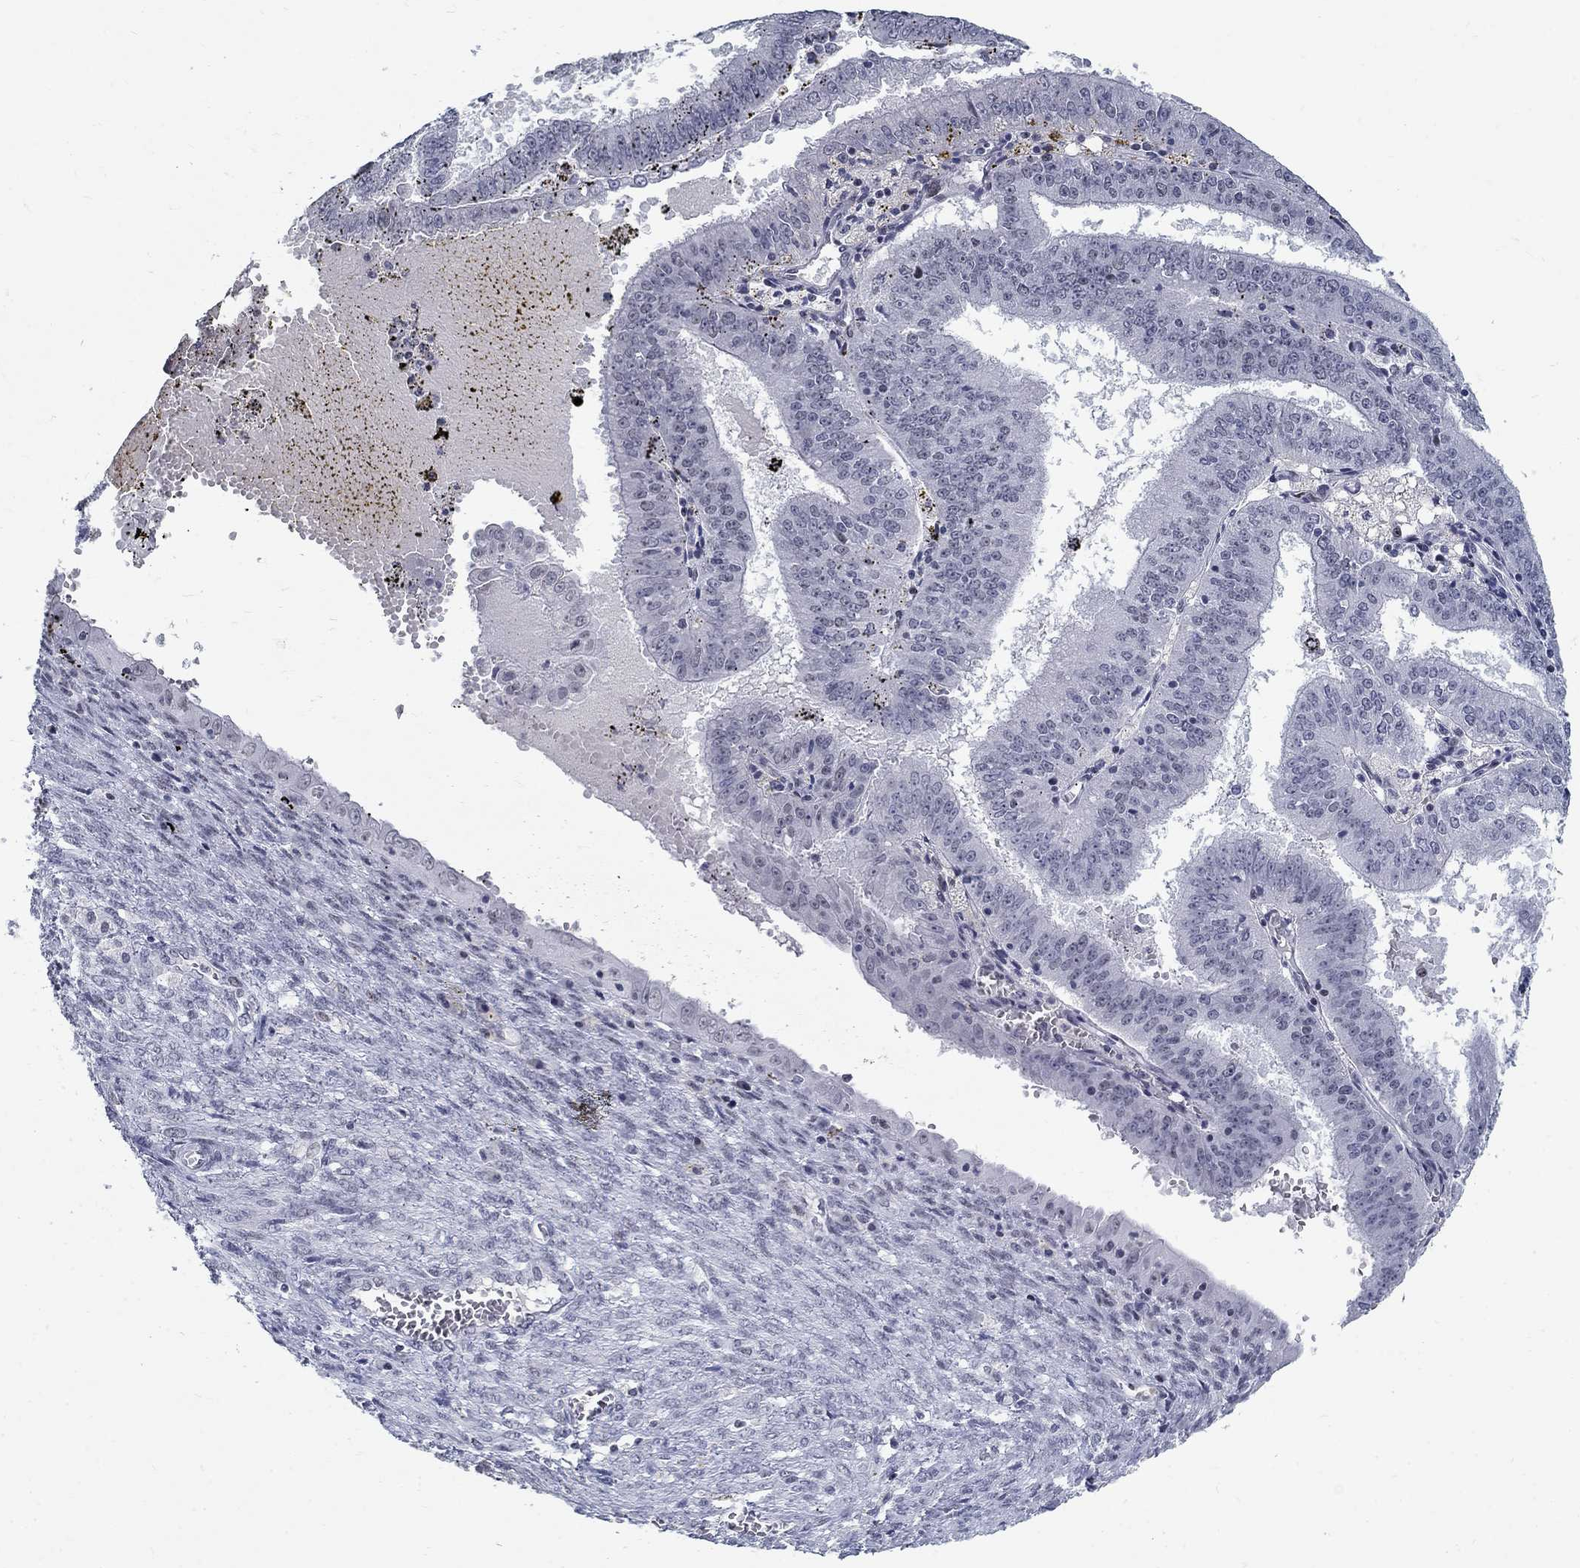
{"staining": {"intensity": "negative", "quantity": "none", "location": "none"}, "tissue": "endometrial cancer", "cell_type": "Tumor cells", "image_type": "cancer", "snomed": [{"axis": "morphology", "description": "Adenocarcinoma, NOS"}, {"axis": "topography", "description": "Endometrium"}], "caption": "Human adenocarcinoma (endometrial) stained for a protein using immunohistochemistry reveals no expression in tumor cells.", "gene": "BHLHE22", "patient": {"sex": "female", "age": 66}}